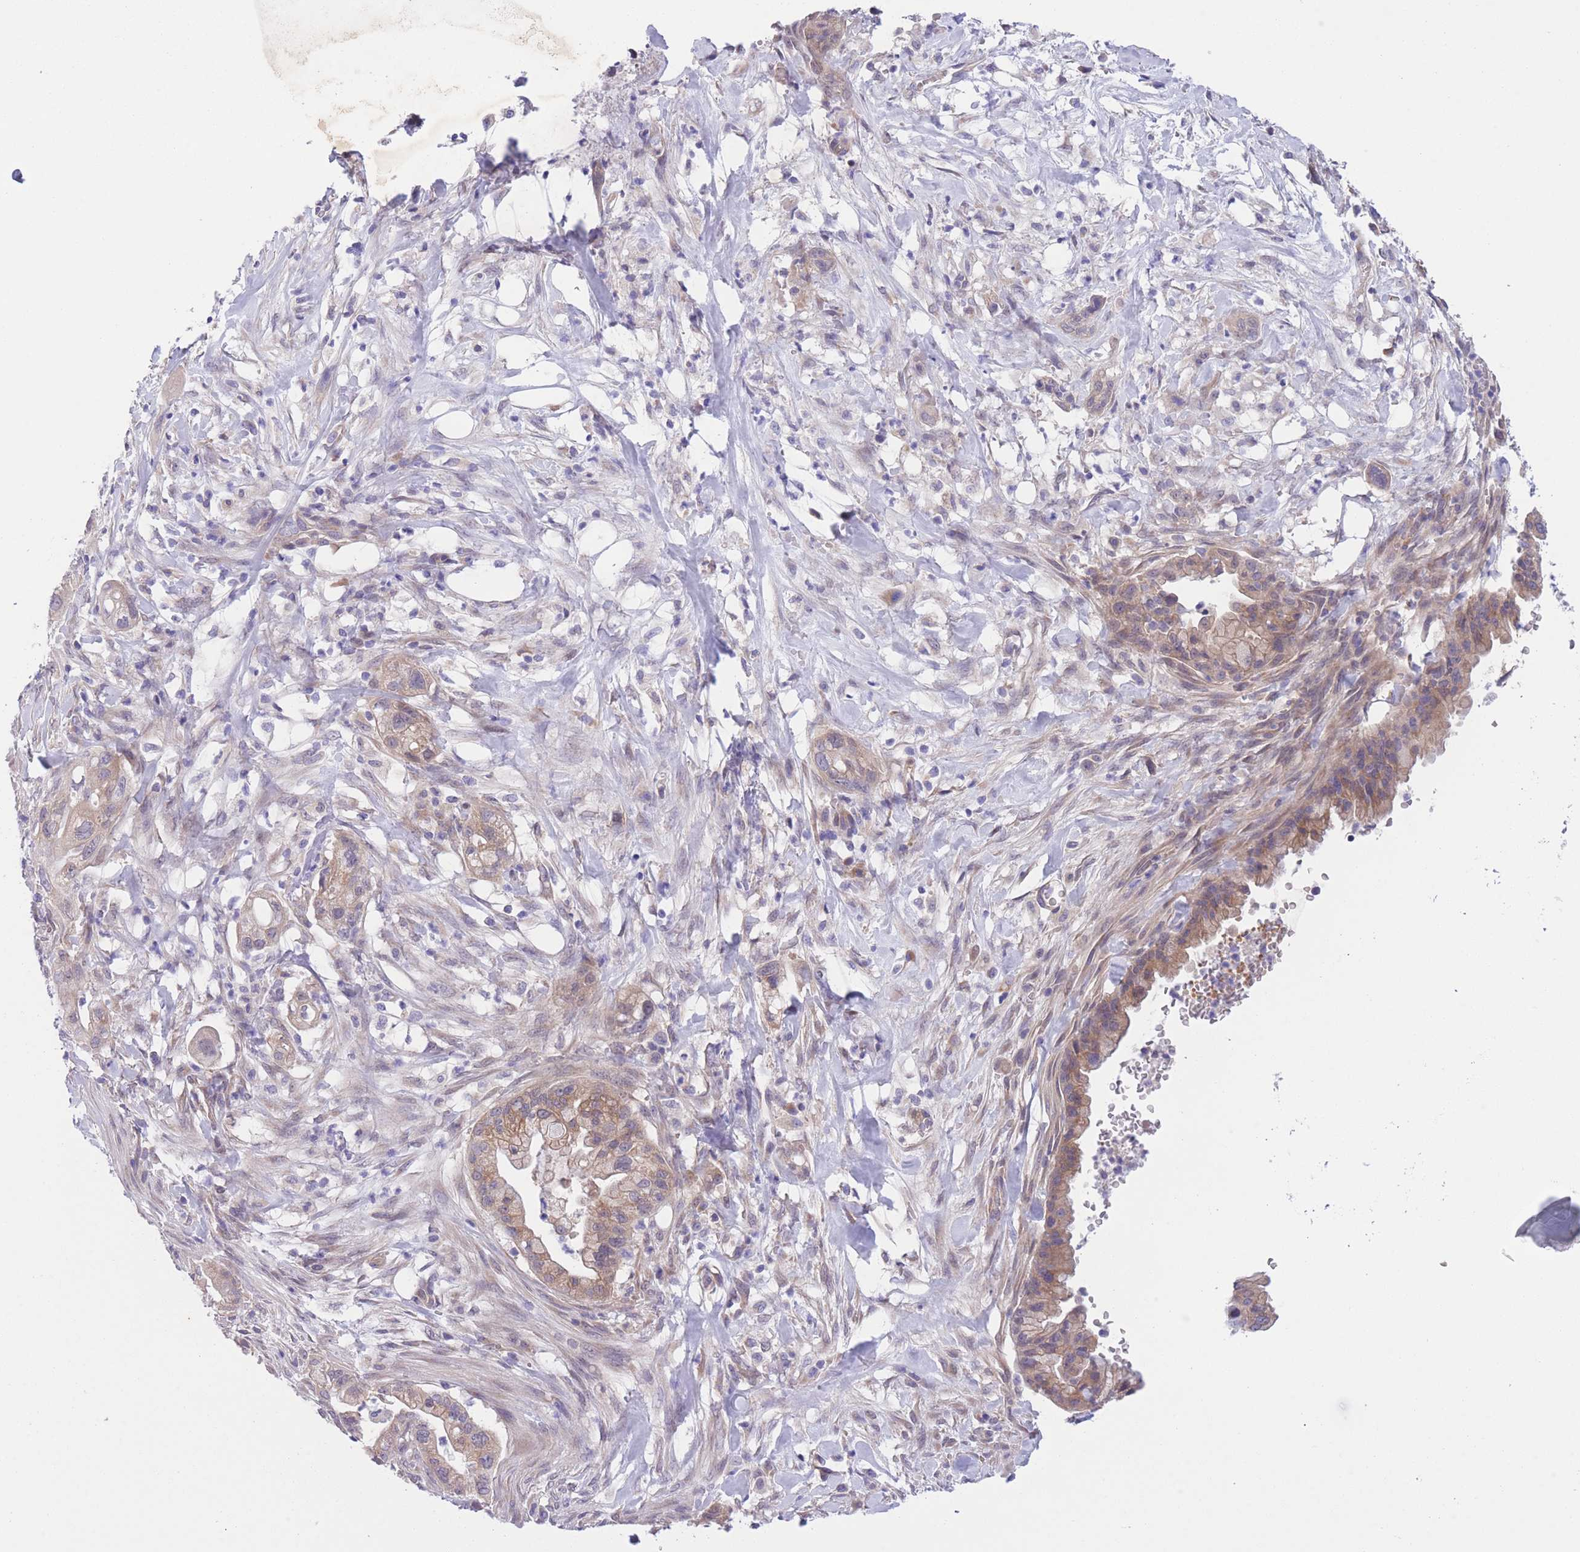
{"staining": {"intensity": "moderate", "quantity": "<25%", "location": "cytoplasmic/membranous"}, "tissue": "pancreatic cancer", "cell_type": "Tumor cells", "image_type": "cancer", "snomed": [{"axis": "morphology", "description": "Adenocarcinoma, NOS"}, {"axis": "topography", "description": "Pancreas"}], "caption": "Pancreatic cancer stained with immunohistochemistry (IHC) shows moderate cytoplasmic/membranous staining in about <25% of tumor cells.", "gene": "WWOX", "patient": {"sex": "male", "age": 44}}